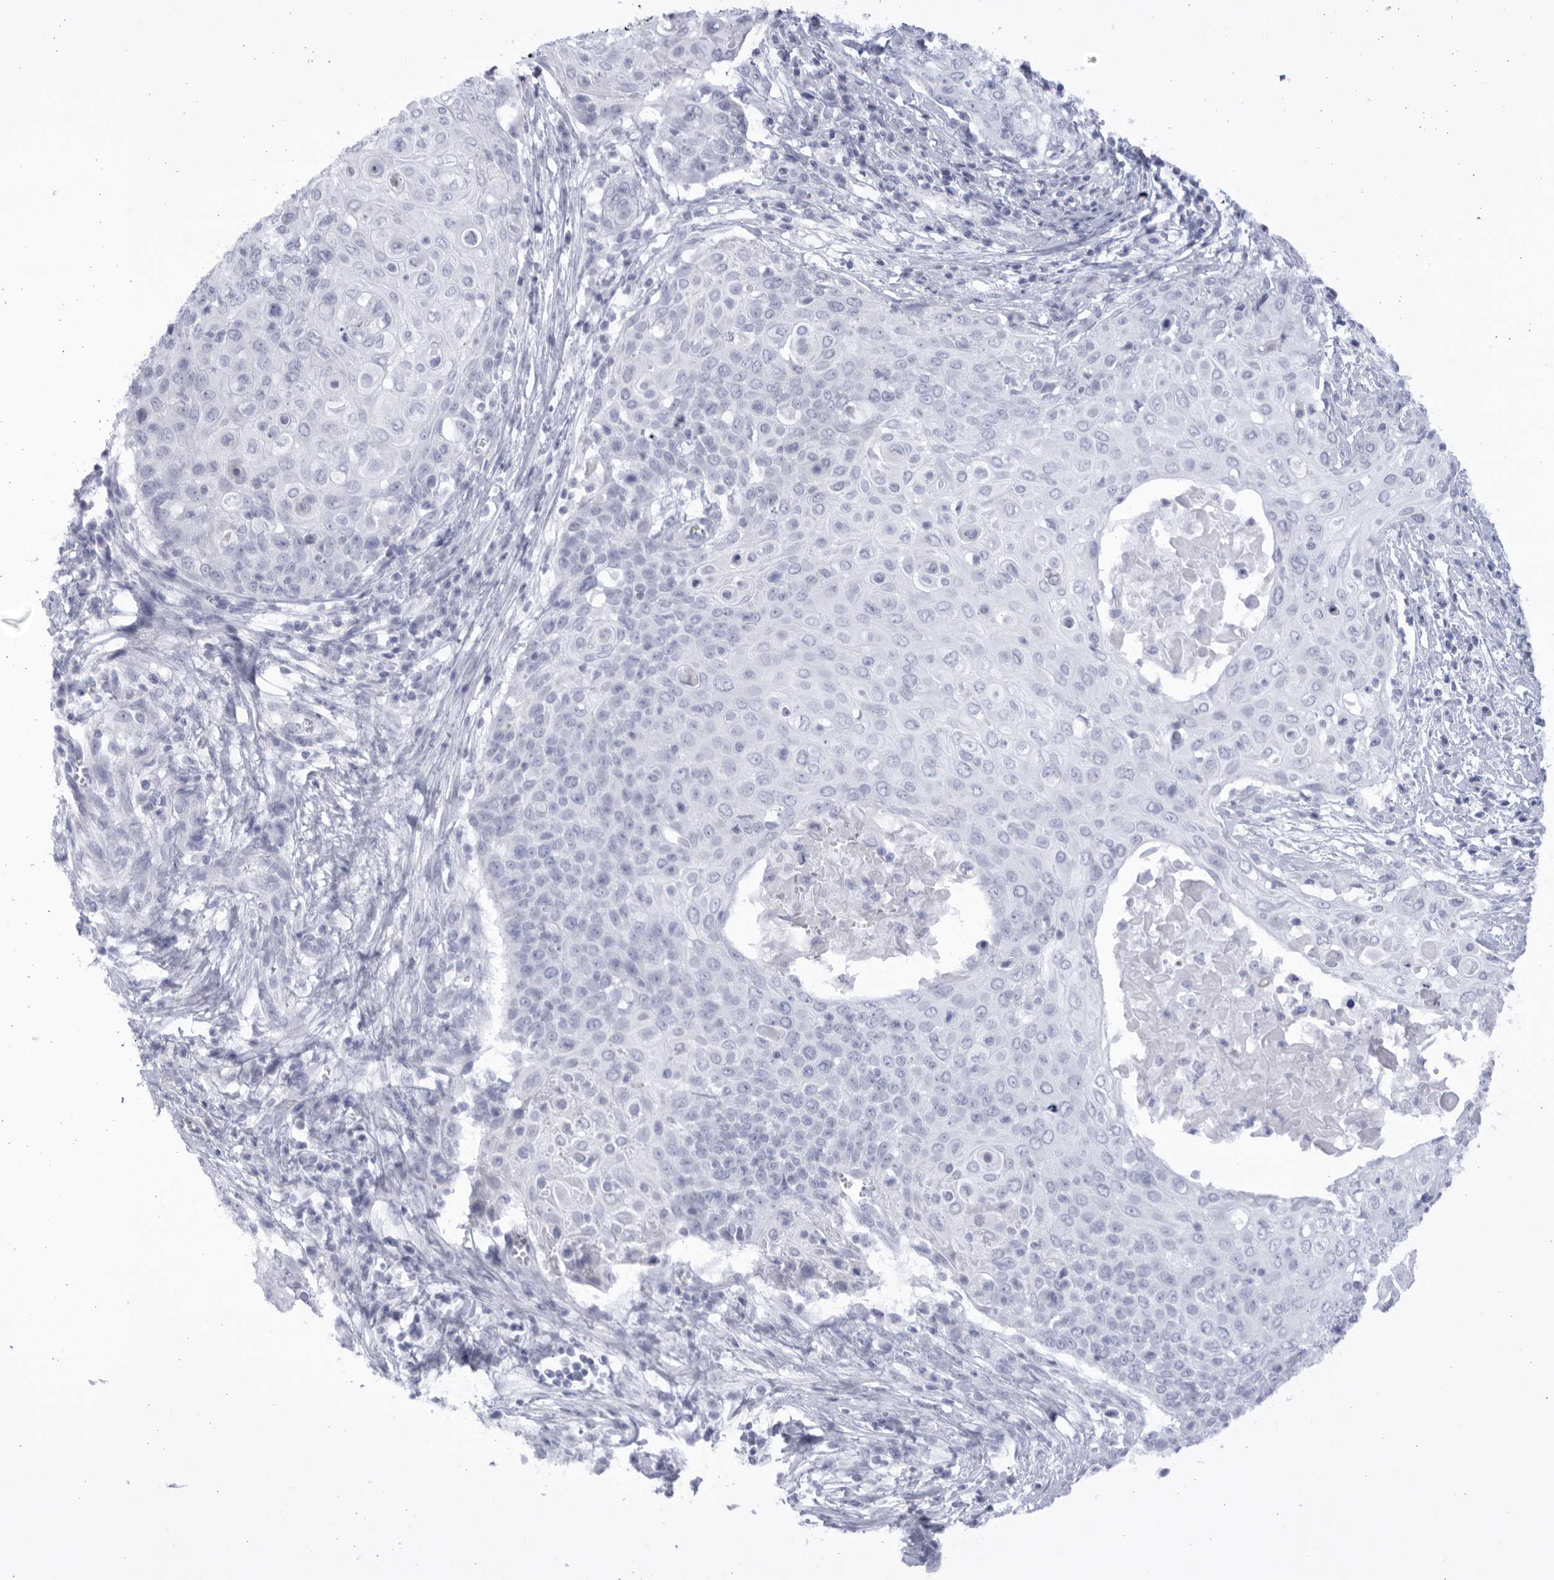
{"staining": {"intensity": "negative", "quantity": "none", "location": "none"}, "tissue": "cervical cancer", "cell_type": "Tumor cells", "image_type": "cancer", "snomed": [{"axis": "morphology", "description": "Squamous cell carcinoma, NOS"}, {"axis": "topography", "description": "Cervix"}], "caption": "Cervical cancer (squamous cell carcinoma) was stained to show a protein in brown. There is no significant expression in tumor cells.", "gene": "CCDC181", "patient": {"sex": "female", "age": 39}}